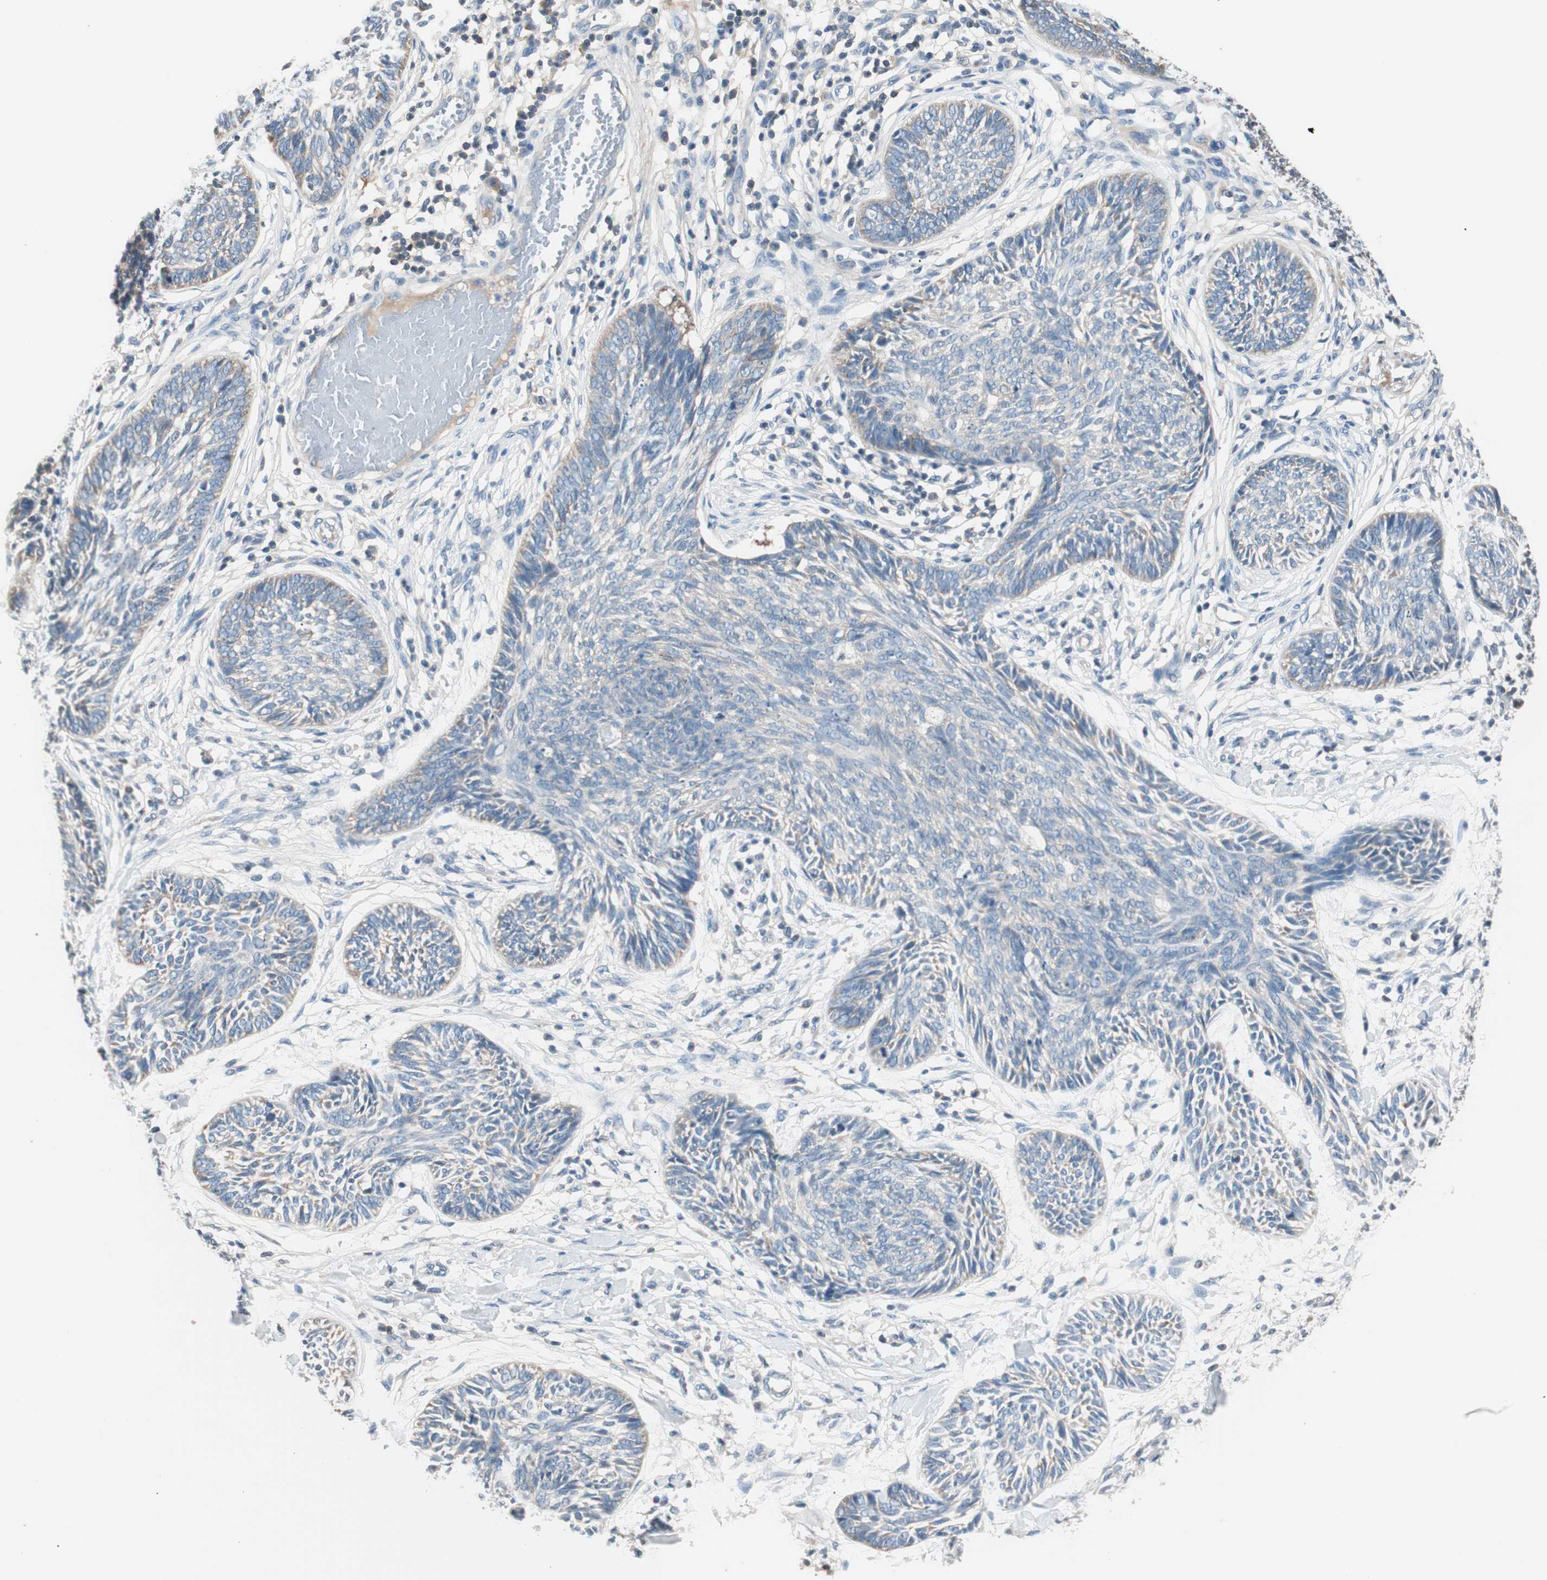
{"staining": {"intensity": "weak", "quantity": "<25%", "location": "cytoplasmic/membranous"}, "tissue": "skin cancer", "cell_type": "Tumor cells", "image_type": "cancer", "snomed": [{"axis": "morphology", "description": "Papilloma, NOS"}, {"axis": "morphology", "description": "Basal cell carcinoma"}, {"axis": "topography", "description": "Skin"}], "caption": "Immunohistochemistry (IHC) of skin cancer (basal cell carcinoma) displays no expression in tumor cells.", "gene": "RAD54B", "patient": {"sex": "male", "age": 87}}